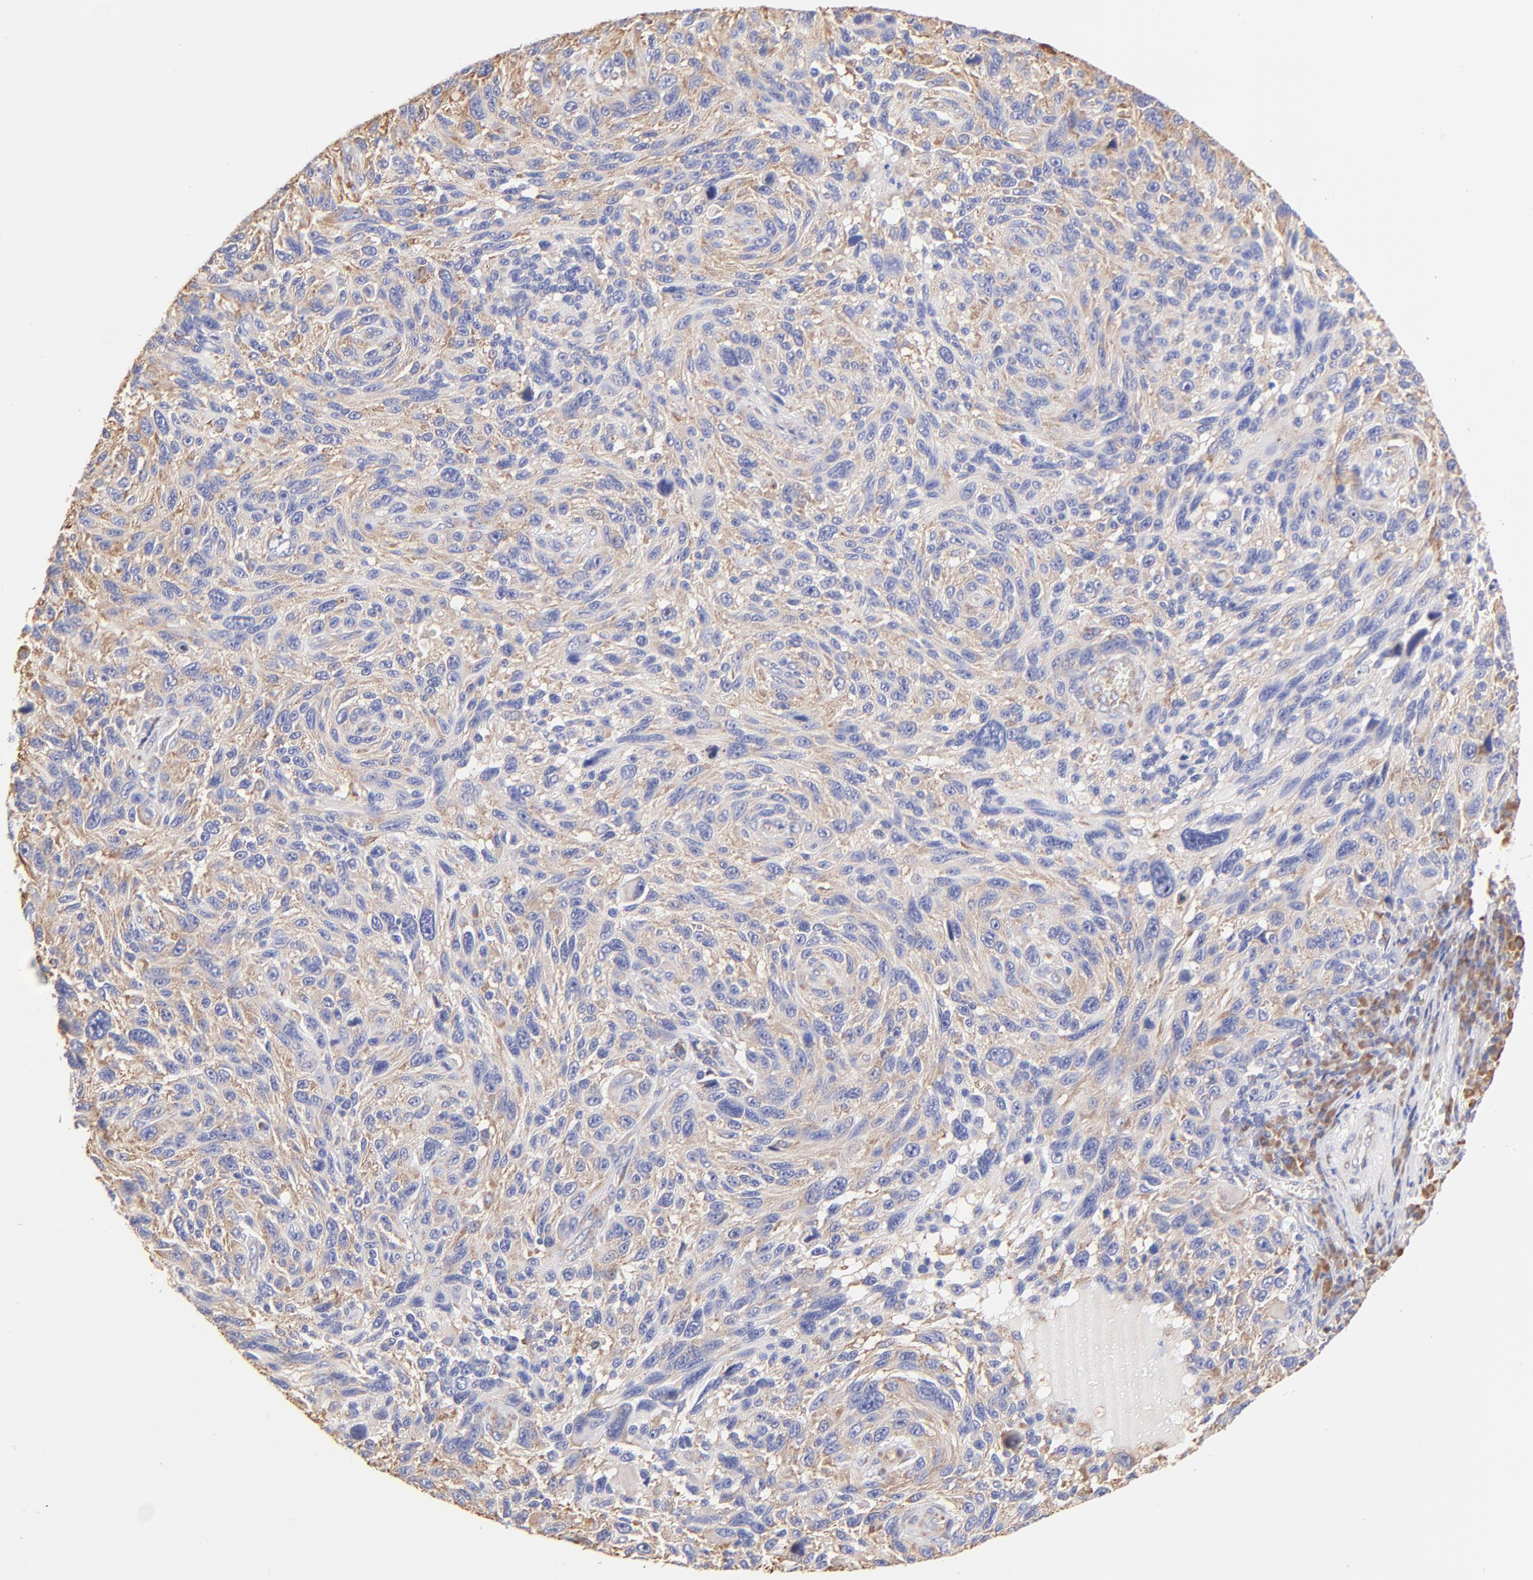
{"staining": {"intensity": "moderate", "quantity": "25%-75%", "location": "cytoplasmic/membranous"}, "tissue": "melanoma", "cell_type": "Tumor cells", "image_type": "cancer", "snomed": [{"axis": "morphology", "description": "Malignant melanoma, NOS"}, {"axis": "topography", "description": "Skin"}], "caption": "Immunohistochemistry staining of malignant melanoma, which shows medium levels of moderate cytoplasmic/membranous expression in approximately 25%-75% of tumor cells indicating moderate cytoplasmic/membranous protein staining. The staining was performed using DAB (3,3'-diaminobenzidine) (brown) for protein detection and nuclei were counterstained in hematoxylin (blue).", "gene": "RPL30", "patient": {"sex": "male", "age": 53}}